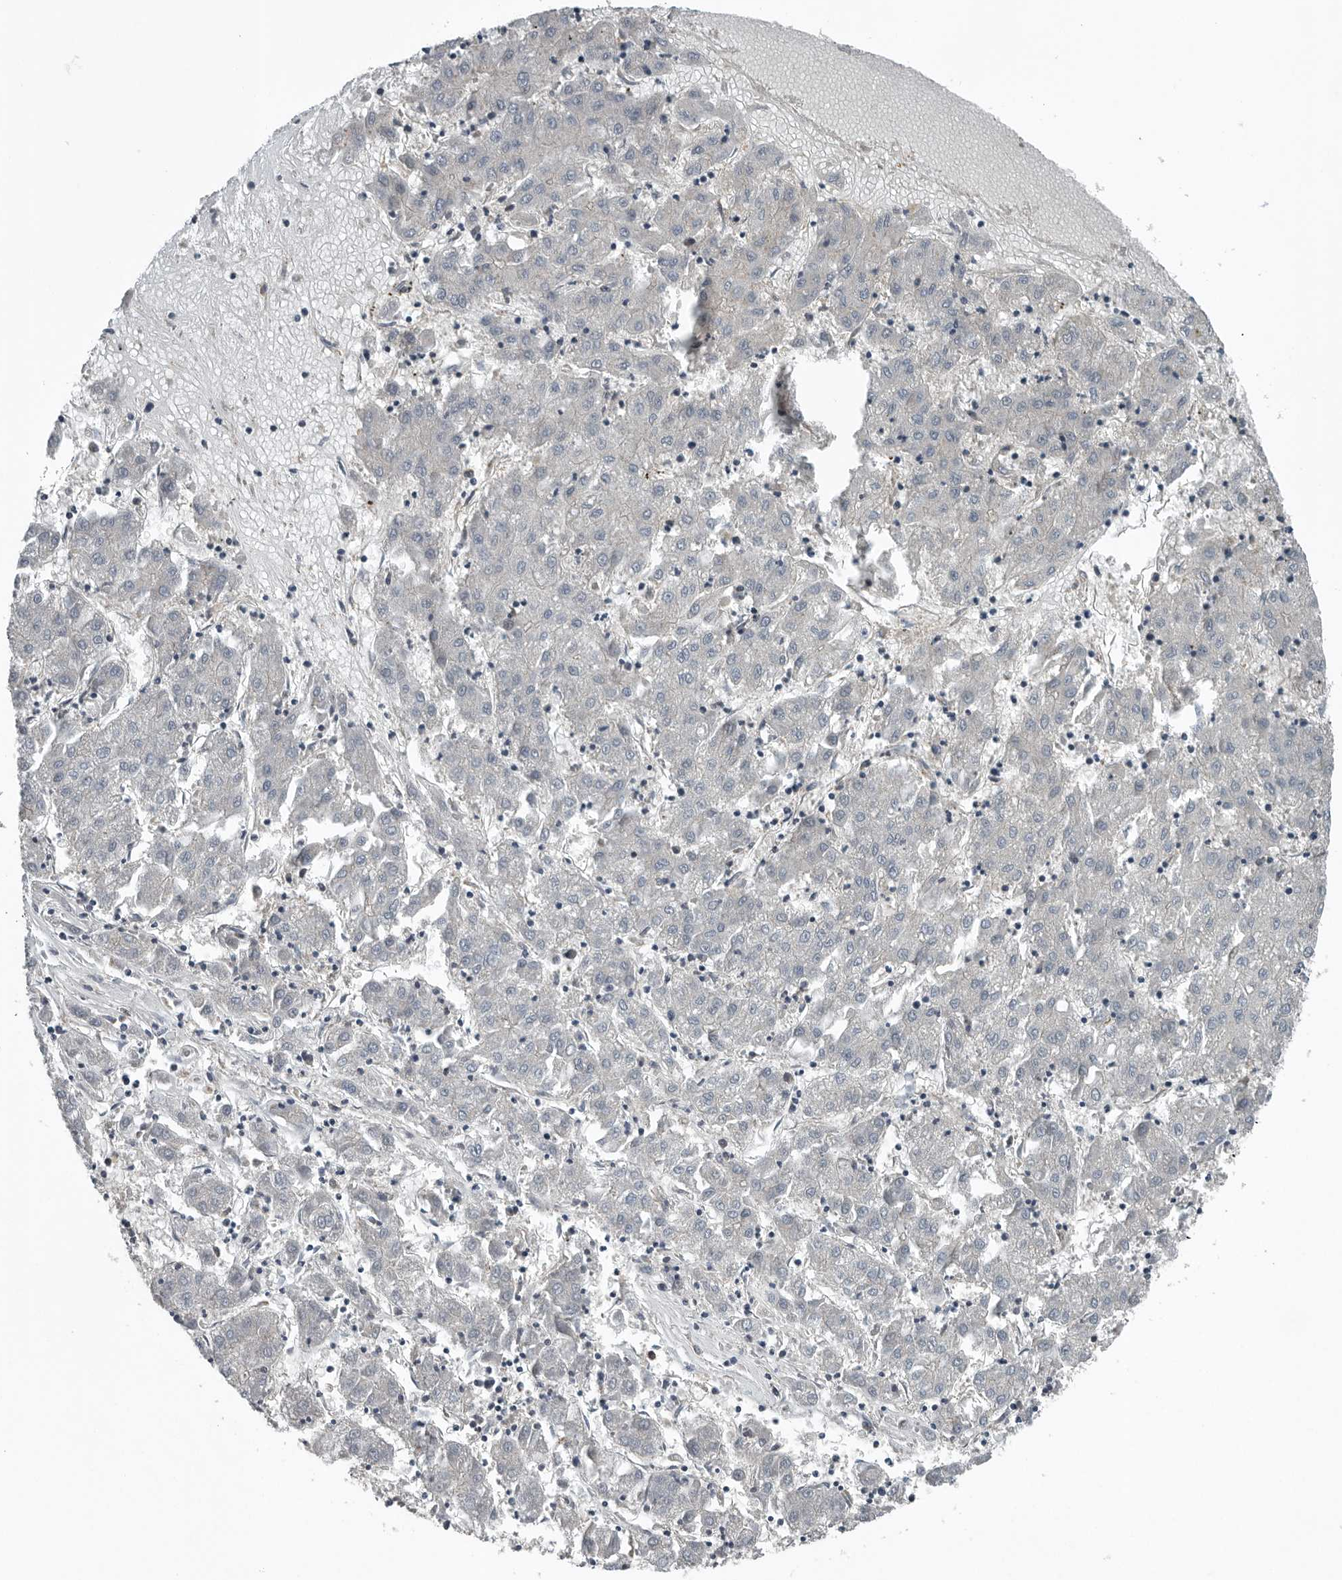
{"staining": {"intensity": "negative", "quantity": "none", "location": "none"}, "tissue": "liver cancer", "cell_type": "Tumor cells", "image_type": "cancer", "snomed": [{"axis": "morphology", "description": "Carcinoma, Hepatocellular, NOS"}, {"axis": "topography", "description": "Liver"}], "caption": "This is an immunohistochemistry image of liver hepatocellular carcinoma. There is no staining in tumor cells.", "gene": "SENP7", "patient": {"sex": "male", "age": 72}}